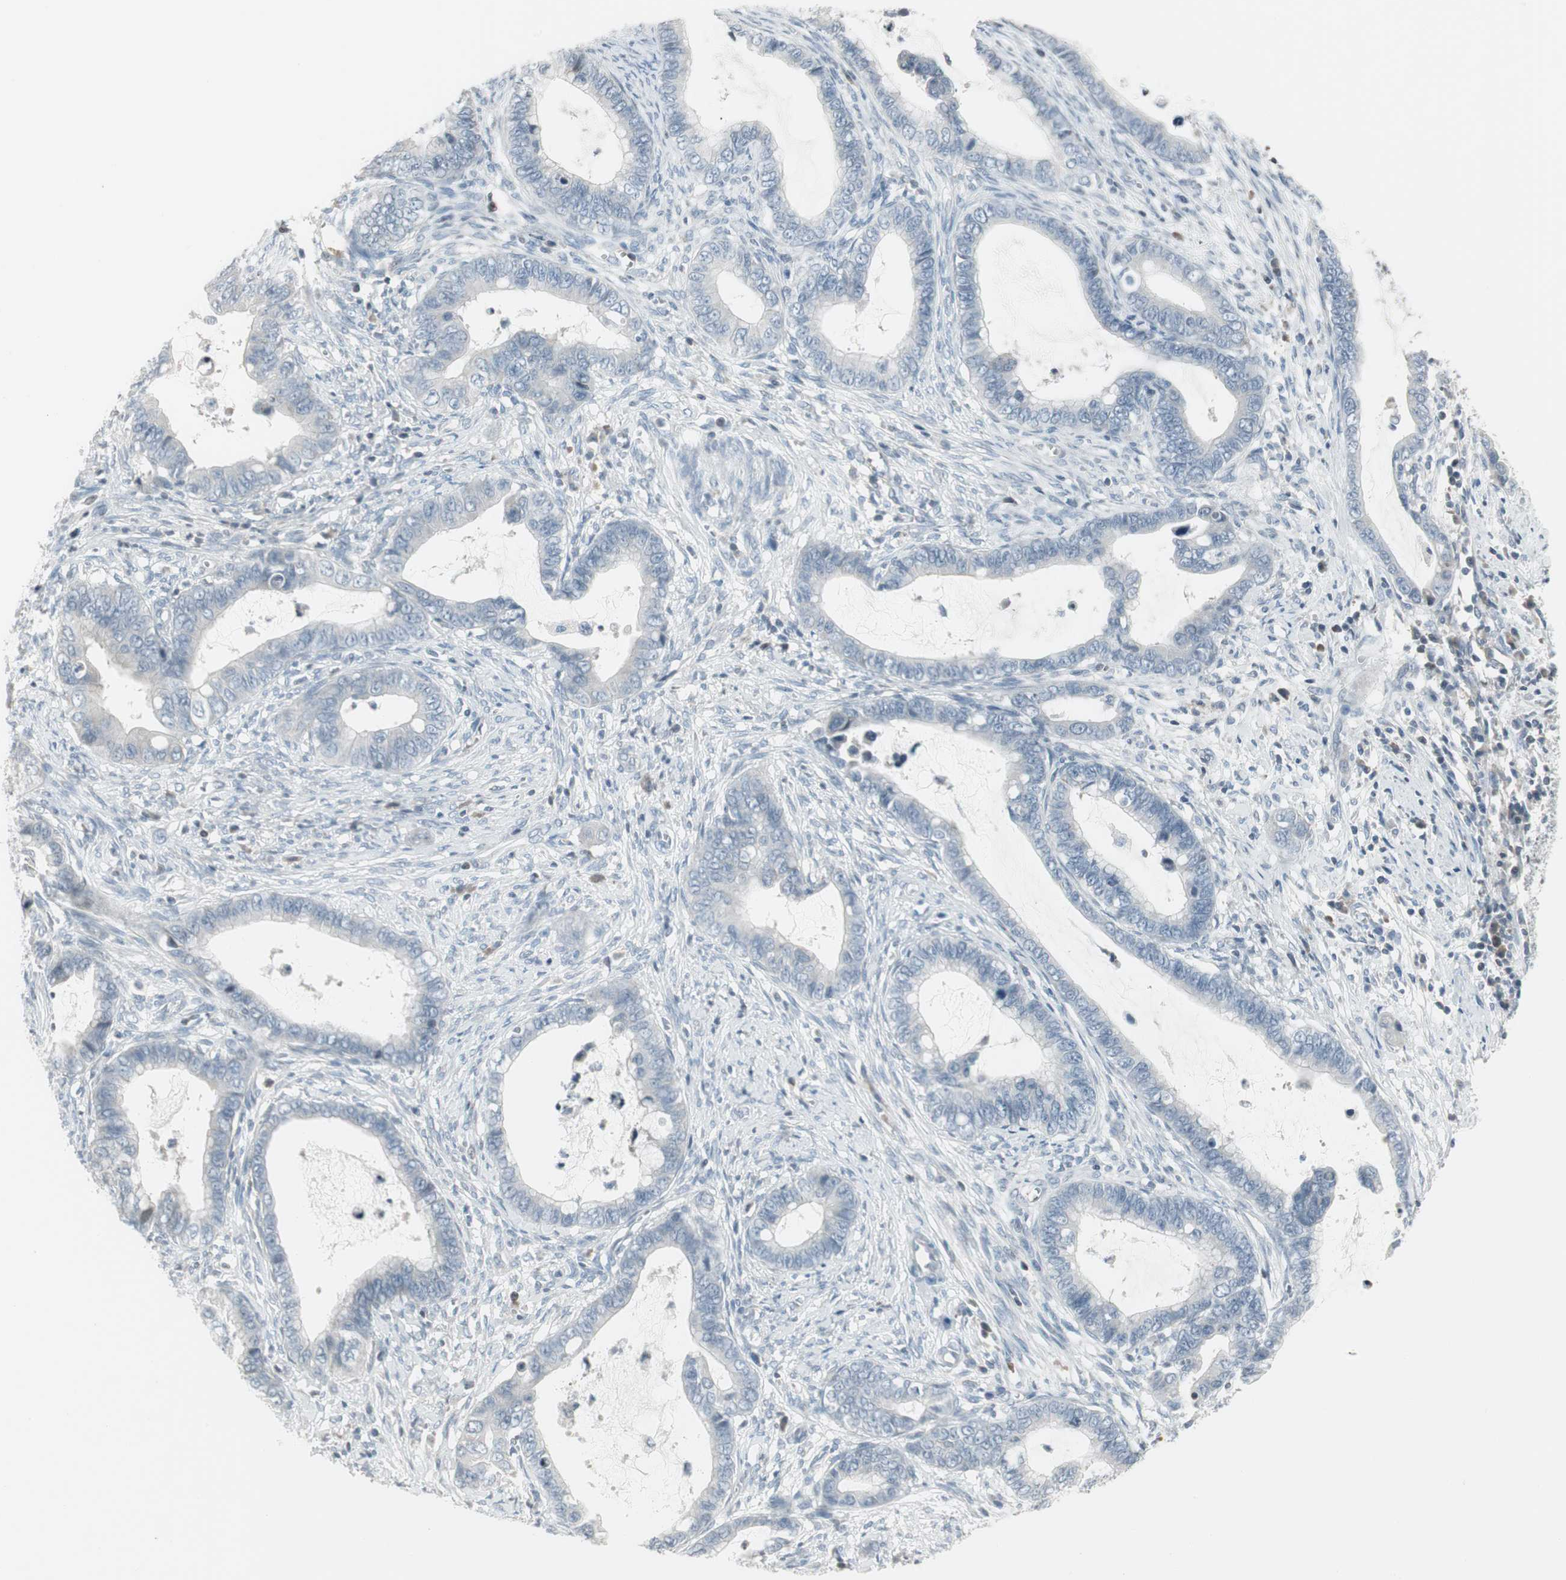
{"staining": {"intensity": "negative", "quantity": "none", "location": "none"}, "tissue": "cervical cancer", "cell_type": "Tumor cells", "image_type": "cancer", "snomed": [{"axis": "morphology", "description": "Adenocarcinoma, NOS"}, {"axis": "topography", "description": "Cervix"}], "caption": "Immunohistochemistry (IHC) of cervical cancer (adenocarcinoma) displays no expression in tumor cells.", "gene": "ARG2", "patient": {"sex": "female", "age": 44}}